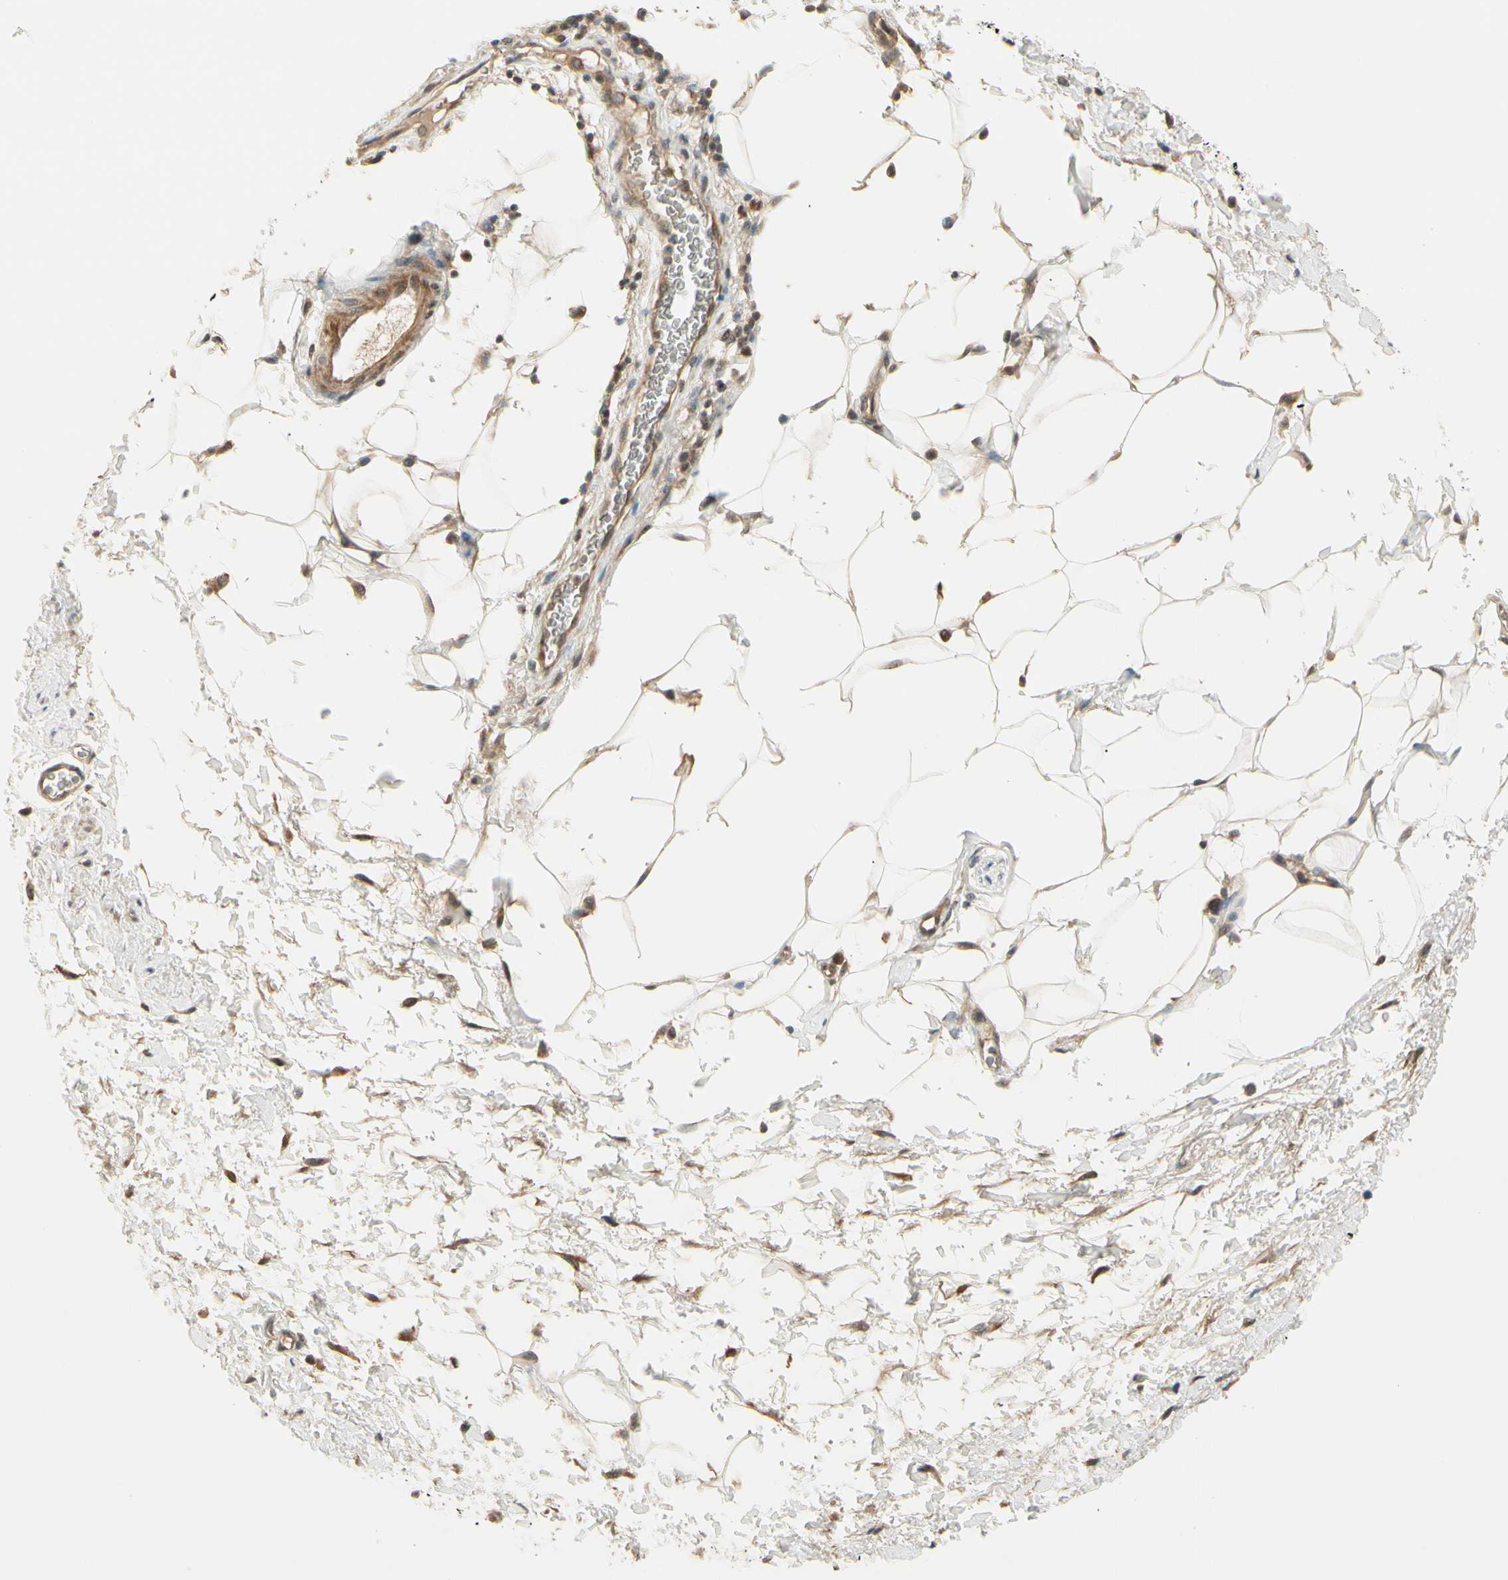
{"staining": {"intensity": "moderate", "quantity": "25%-75%", "location": "cytoplasmic/membranous"}, "tissue": "adipose tissue", "cell_type": "Adipocytes", "image_type": "normal", "snomed": [{"axis": "morphology", "description": "Normal tissue, NOS"}, {"axis": "topography", "description": "Soft tissue"}, {"axis": "topography", "description": "Peripheral nerve tissue"}], "caption": "Unremarkable adipose tissue displays moderate cytoplasmic/membranous expression in about 25%-75% of adipocytes, visualized by immunohistochemistry. The staining is performed using DAB (3,3'-diaminobenzidine) brown chromogen to label protein expression. The nuclei are counter-stained blue using hematoxylin.", "gene": "MCPH1", "patient": {"sex": "female", "age": 71}}